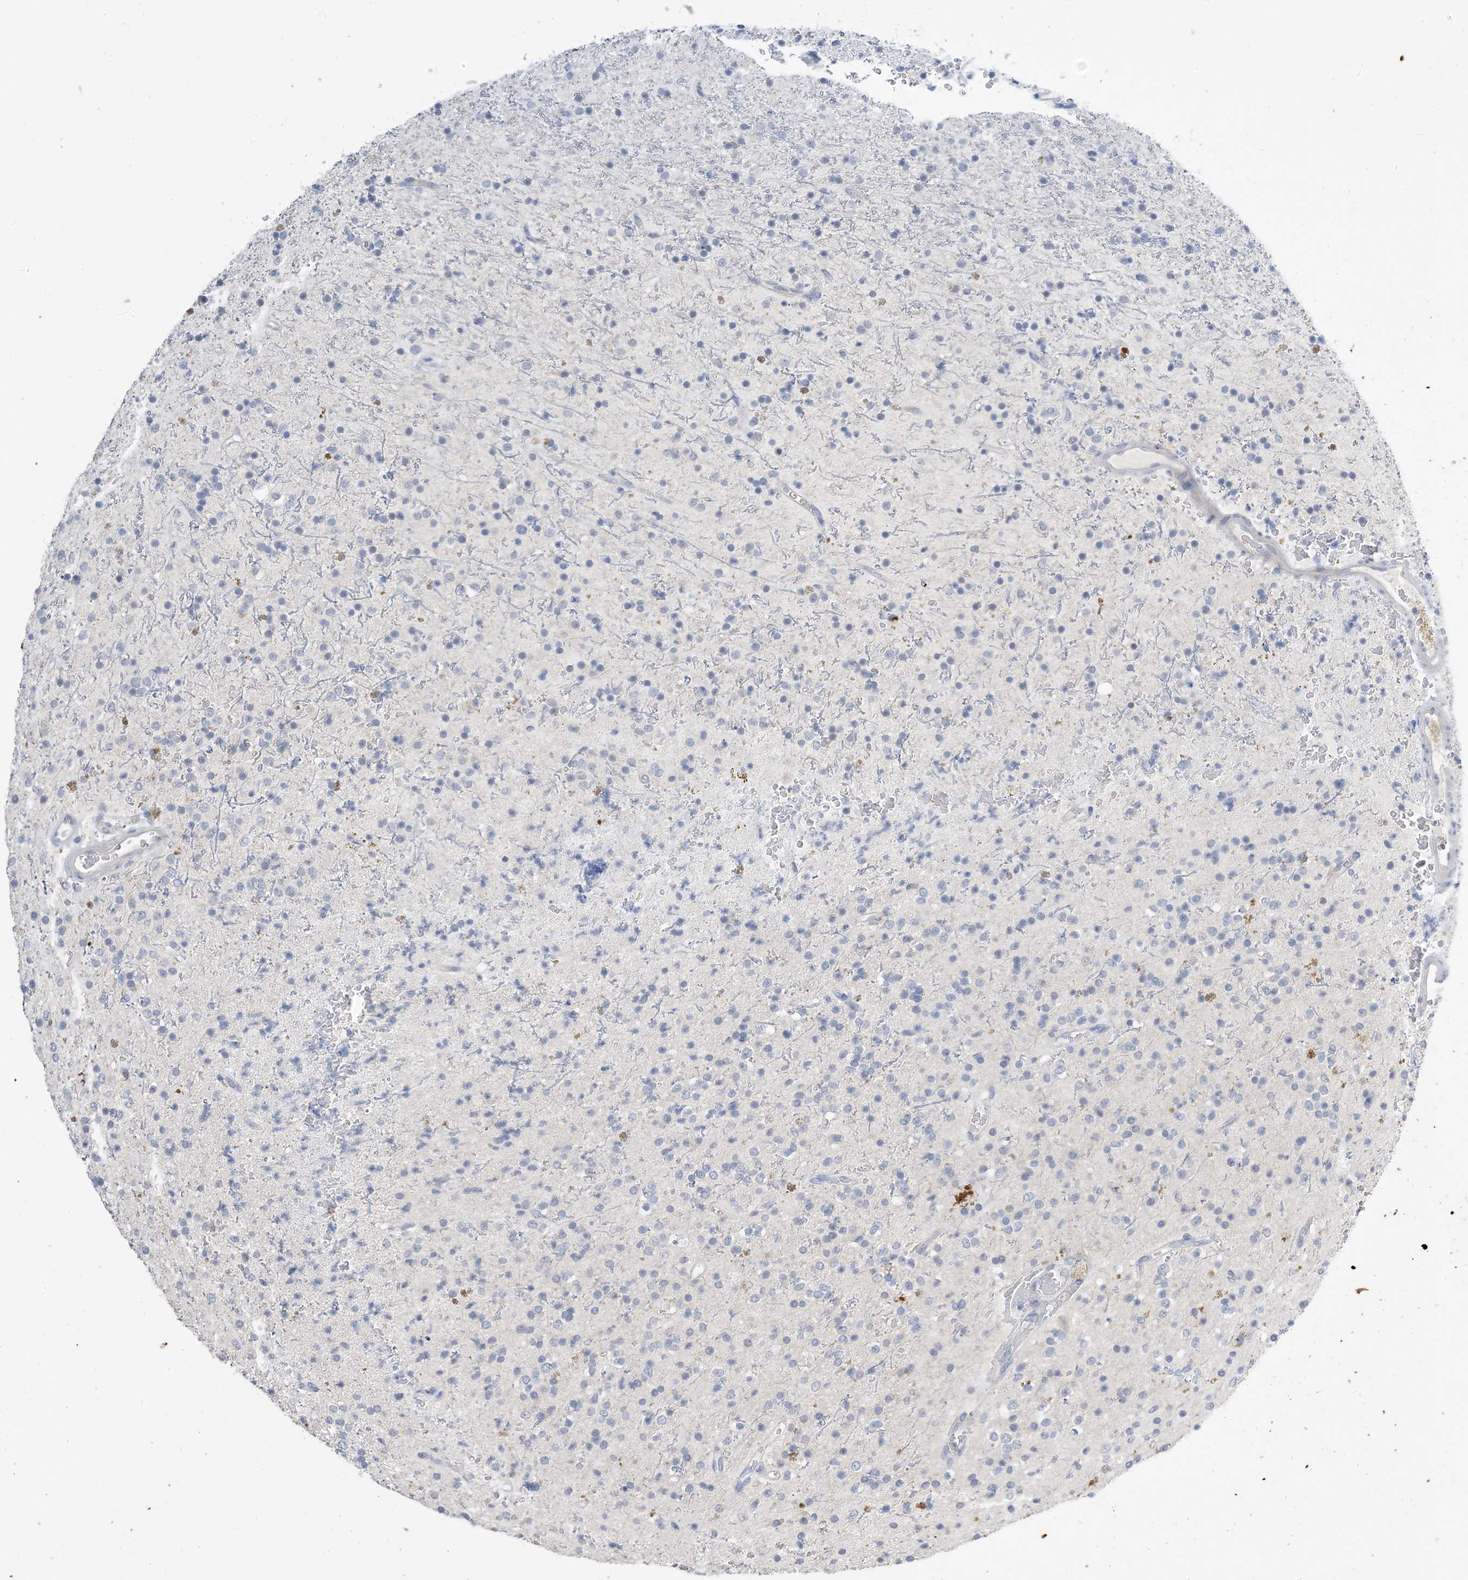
{"staining": {"intensity": "negative", "quantity": "none", "location": "none"}, "tissue": "glioma", "cell_type": "Tumor cells", "image_type": "cancer", "snomed": [{"axis": "morphology", "description": "Glioma, malignant, High grade"}, {"axis": "topography", "description": "Brain"}], "caption": "The immunohistochemistry histopathology image has no significant expression in tumor cells of glioma tissue.", "gene": "KPRP", "patient": {"sex": "male", "age": 34}}